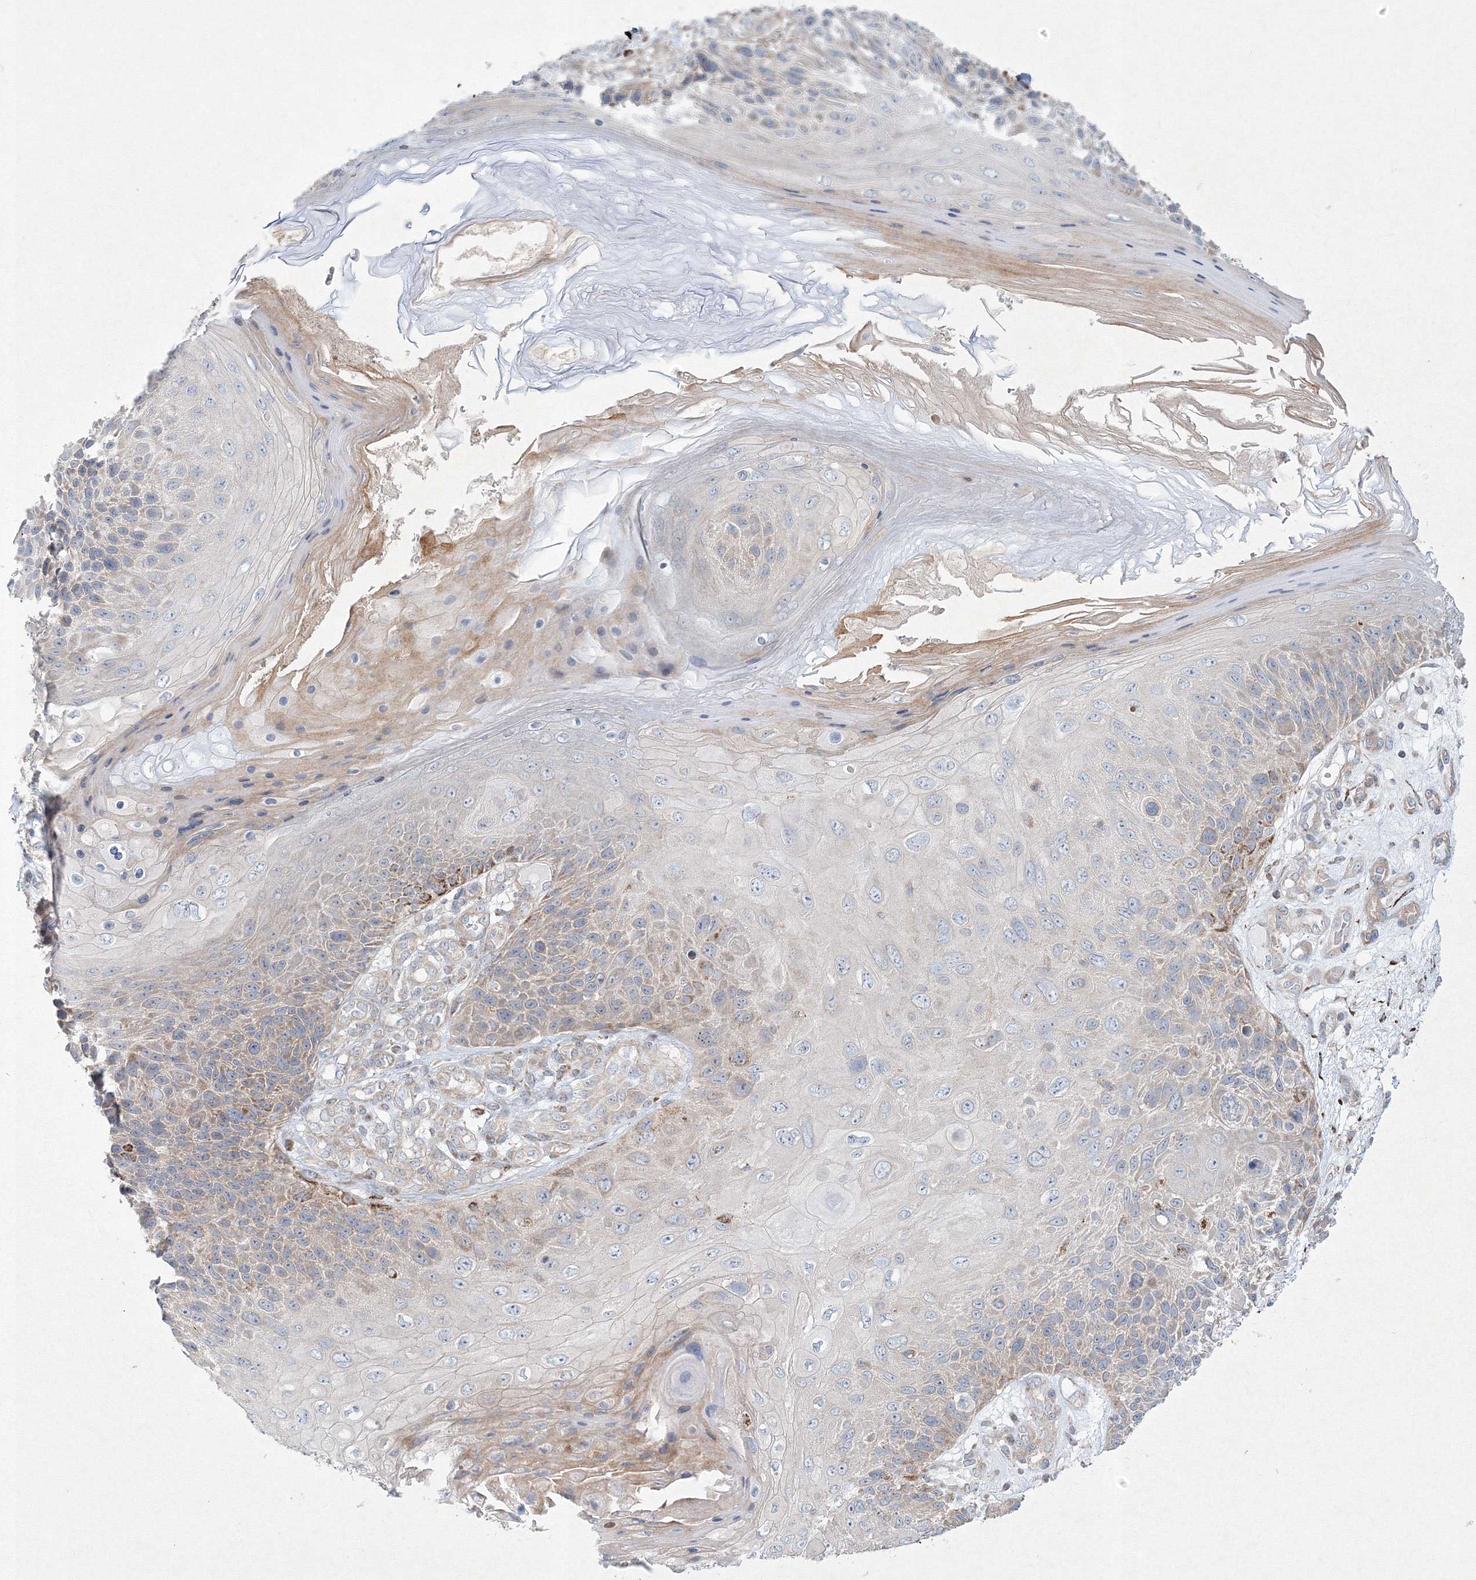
{"staining": {"intensity": "moderate", "quantity": "<25%", "location": "cytoplasmic/membranous"}, "tissue": "skin cancer", "cell_type": "Tumor cells", "image_type": "cancer", "snomed": [{"axis": "morphology", "description": "Squamous cell carcinoma, NOS"}, {"axis": "topography", "description": "Skin"}], "caption": "Brown immunohistochemical staining in human skin squamous cell carcinoma shows moderate cytoplasmic/membranous staining in approximately <25% of tumor cells. The protein of interest is stained brown, and the nuclei are stained in blue (DAB IHC with brightfield microscopy, high magnification).", "gene": "WDR49", "patient": {"sex": "female", "age": 88}}